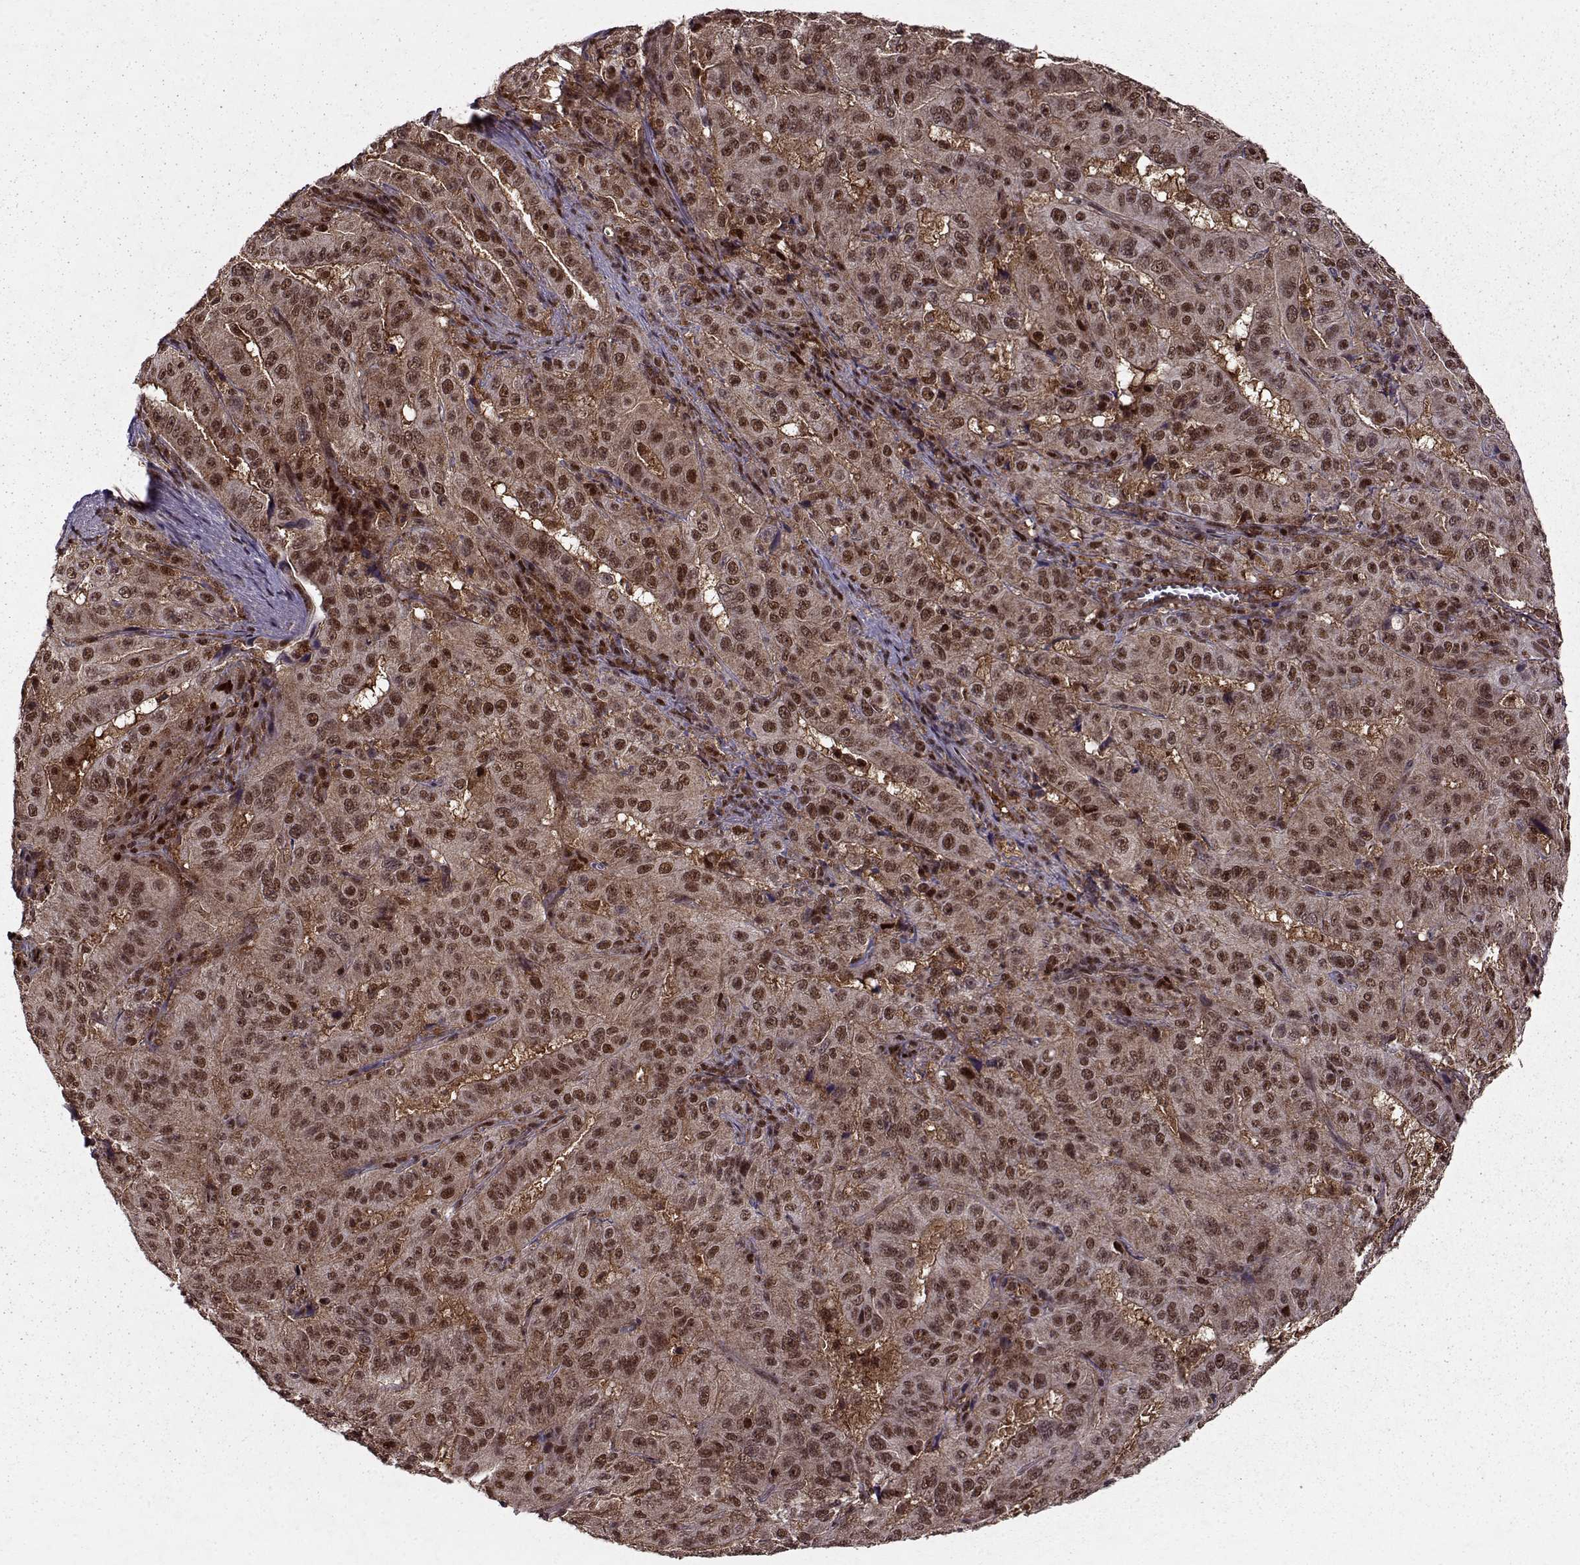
{"staining": {"intensity": "strong", "quantity": ">75%", "location": "cytoplasmic/membranous,nuclear"}, "tissue": "pancreatic cancer", "cell_type": "Tumor cells", "image_type": "cancer", "snomed": [{"axis": "morphology", "description": "Adenocarcinoma, NOS"}, {"axis": "topography", "description": "Pancreas"}], "caption": "About >75% of tumor cells in human pancreatic cancer (adenocarcinoma) exhibit strong cytoplasmic/membranous and nuclear protein positivity as visualized by brown immunohistochemical staining.", "gene": "PSMA7", "patient": {"sex": "male", "age": 63}}